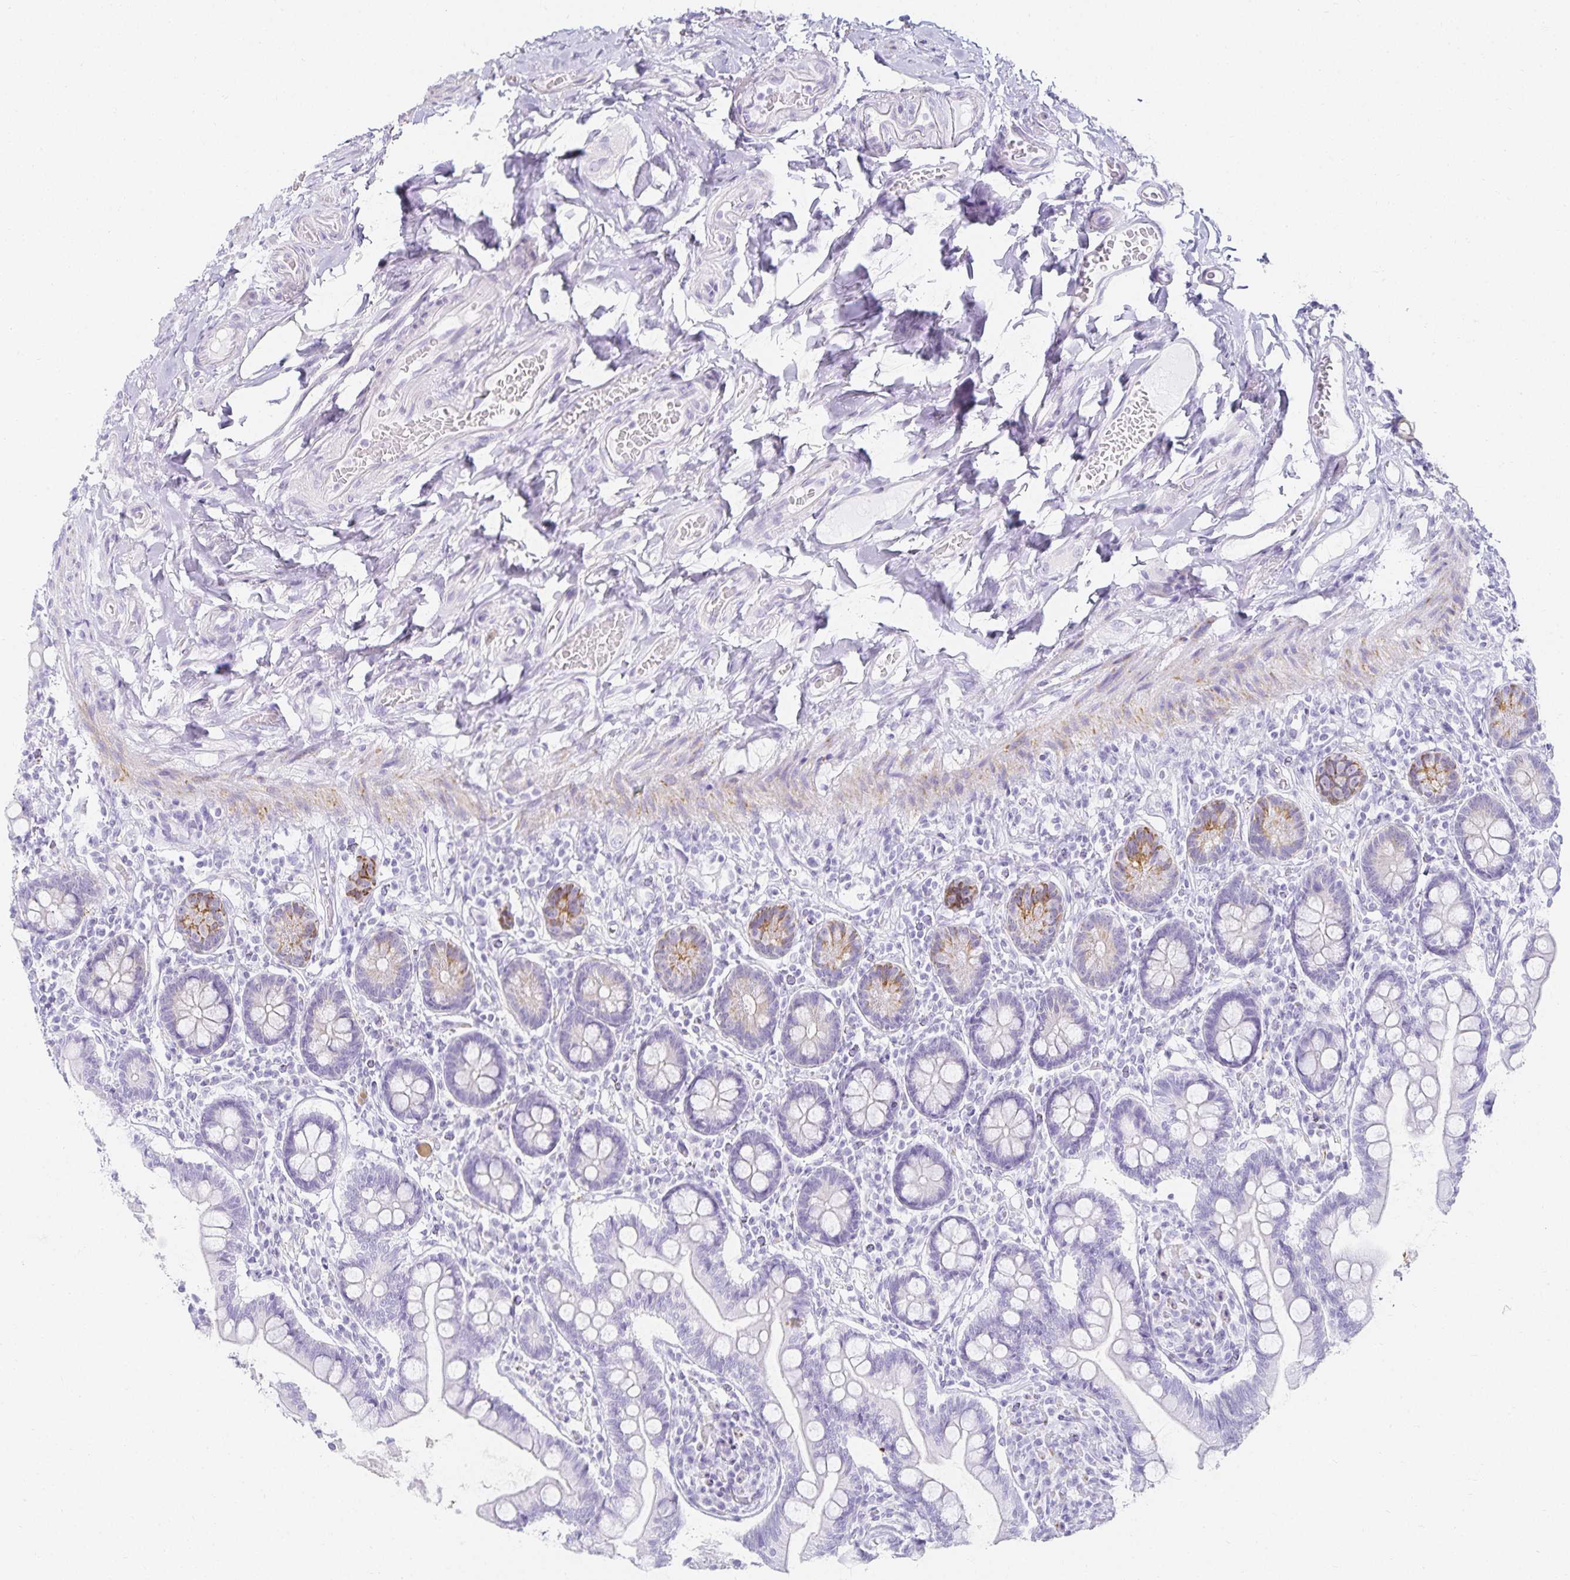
{"staining": {"intensity": "strong", "quantity": "<25%", "location": "cytoplasmic/membranous"}, "tissue": "small intestine", "cell_type": "Glandular cells", "image_type": "normal", "snomed": [{"axis": "morphology", "description": "Normal tissue, NOS"}, {"axis": "topography", "description": "Small intestine"}], "caption": "Small intestine stained with DAB (3,3'-diaminobenzidine) immunohistochemistry exhibits medium levels of strong cytoplasmic/membranous expression in approximately <25% of glandular cells.", "gene": "GP2", "patient": {"sex": "female", "age": 64}}